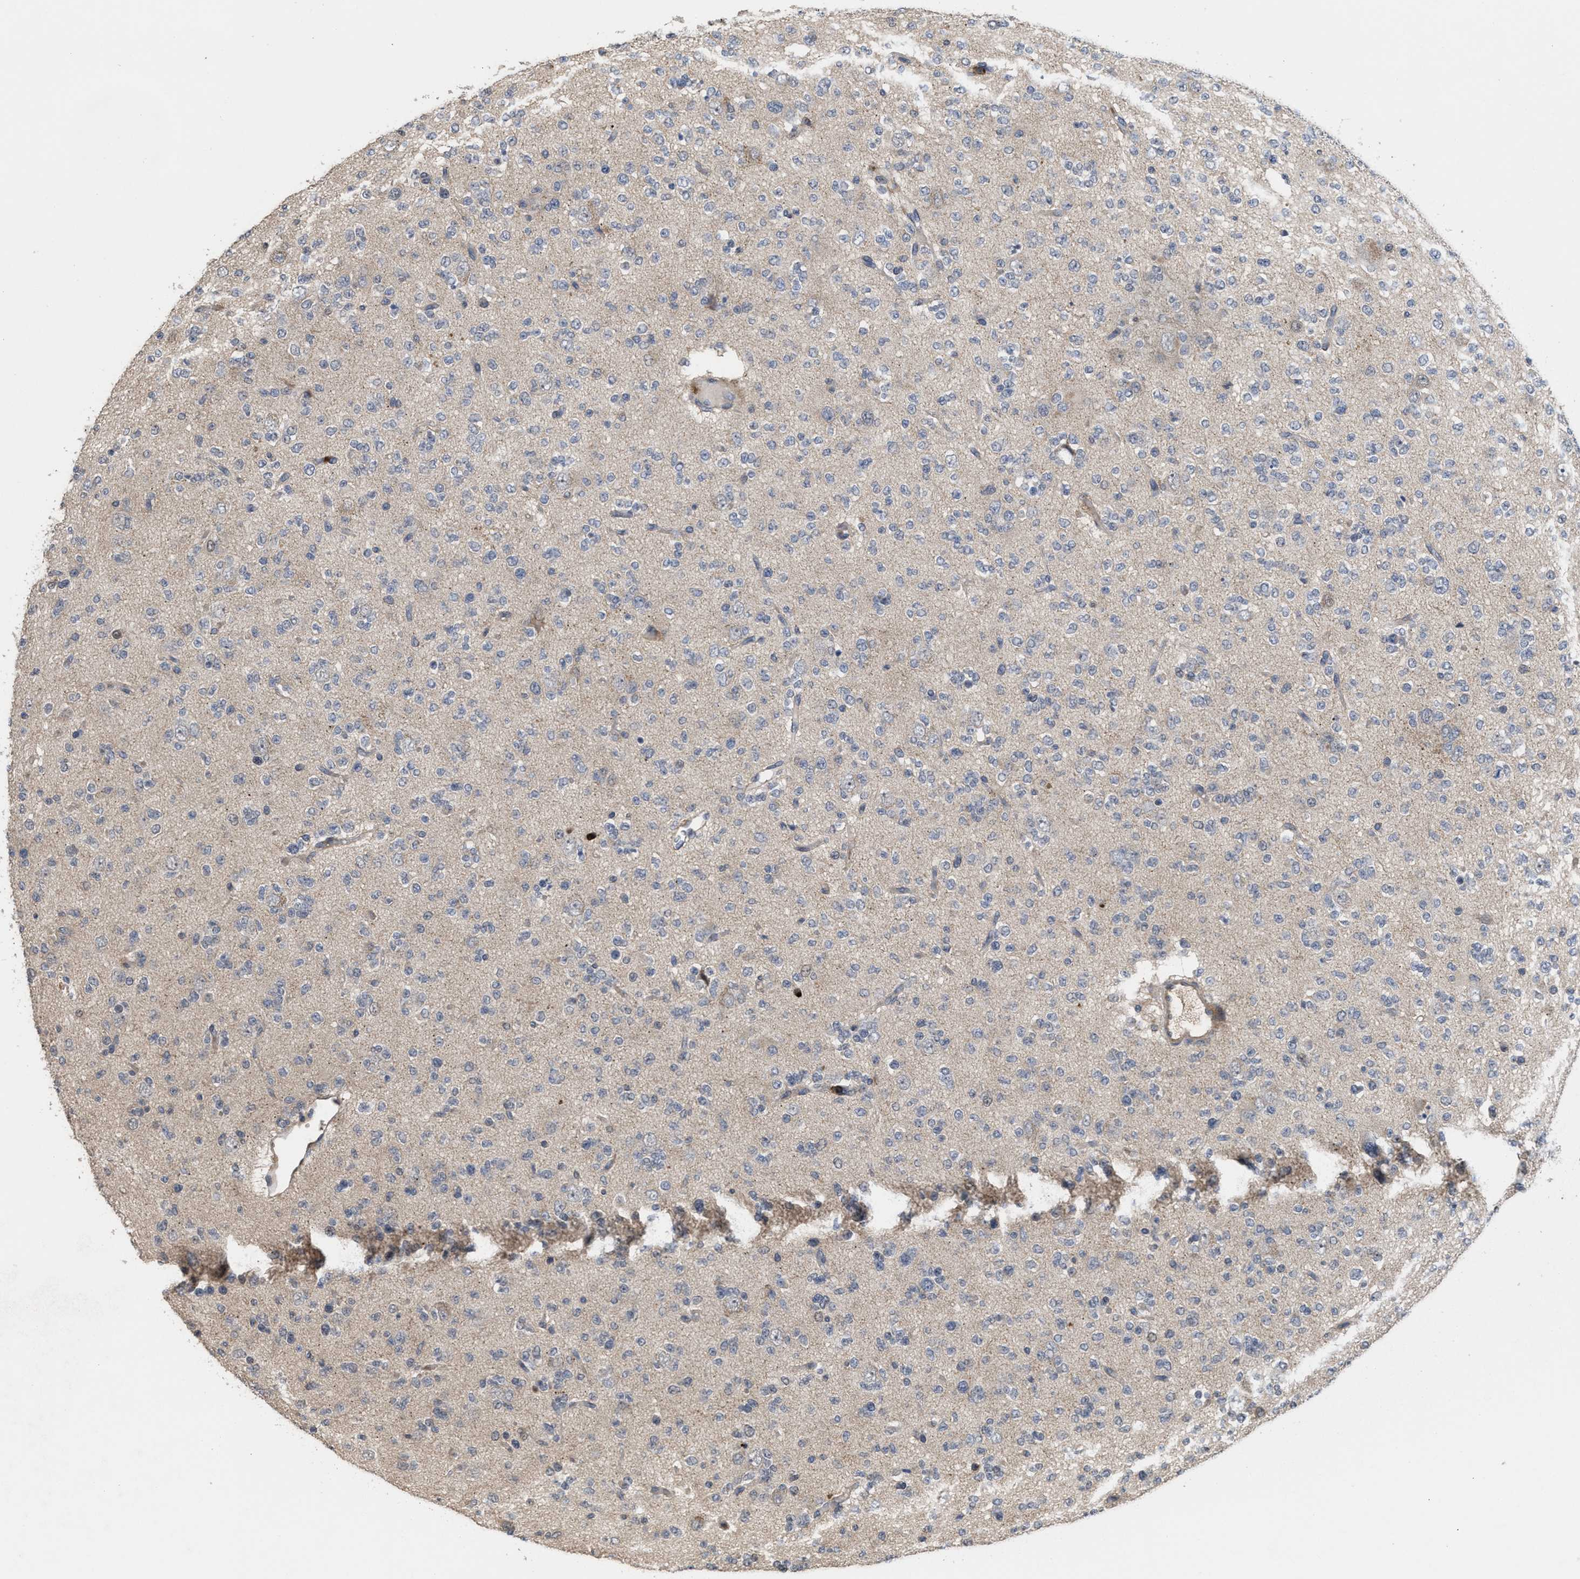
{"staining": {"intensity": "negative", "quantity": "none", "location": "none"}, "tissue": "glioma", "cell_type": "Tumor cells", "image_type": "cancer", "snomed": [{"axis": "morphology", "description": "Glioma, malignant, Low grade"}, {"axis": "topography", "description": "Brain"}], "caption": "High magnification brightfield microscopy of malignant glioma (low-grade) stained with DAB (brown) and counterstained with hematoxylin (blue): tumor cells show no significant staining.", "gene": "PTPRE", "patient": {"sex": "male", "age": 38}}